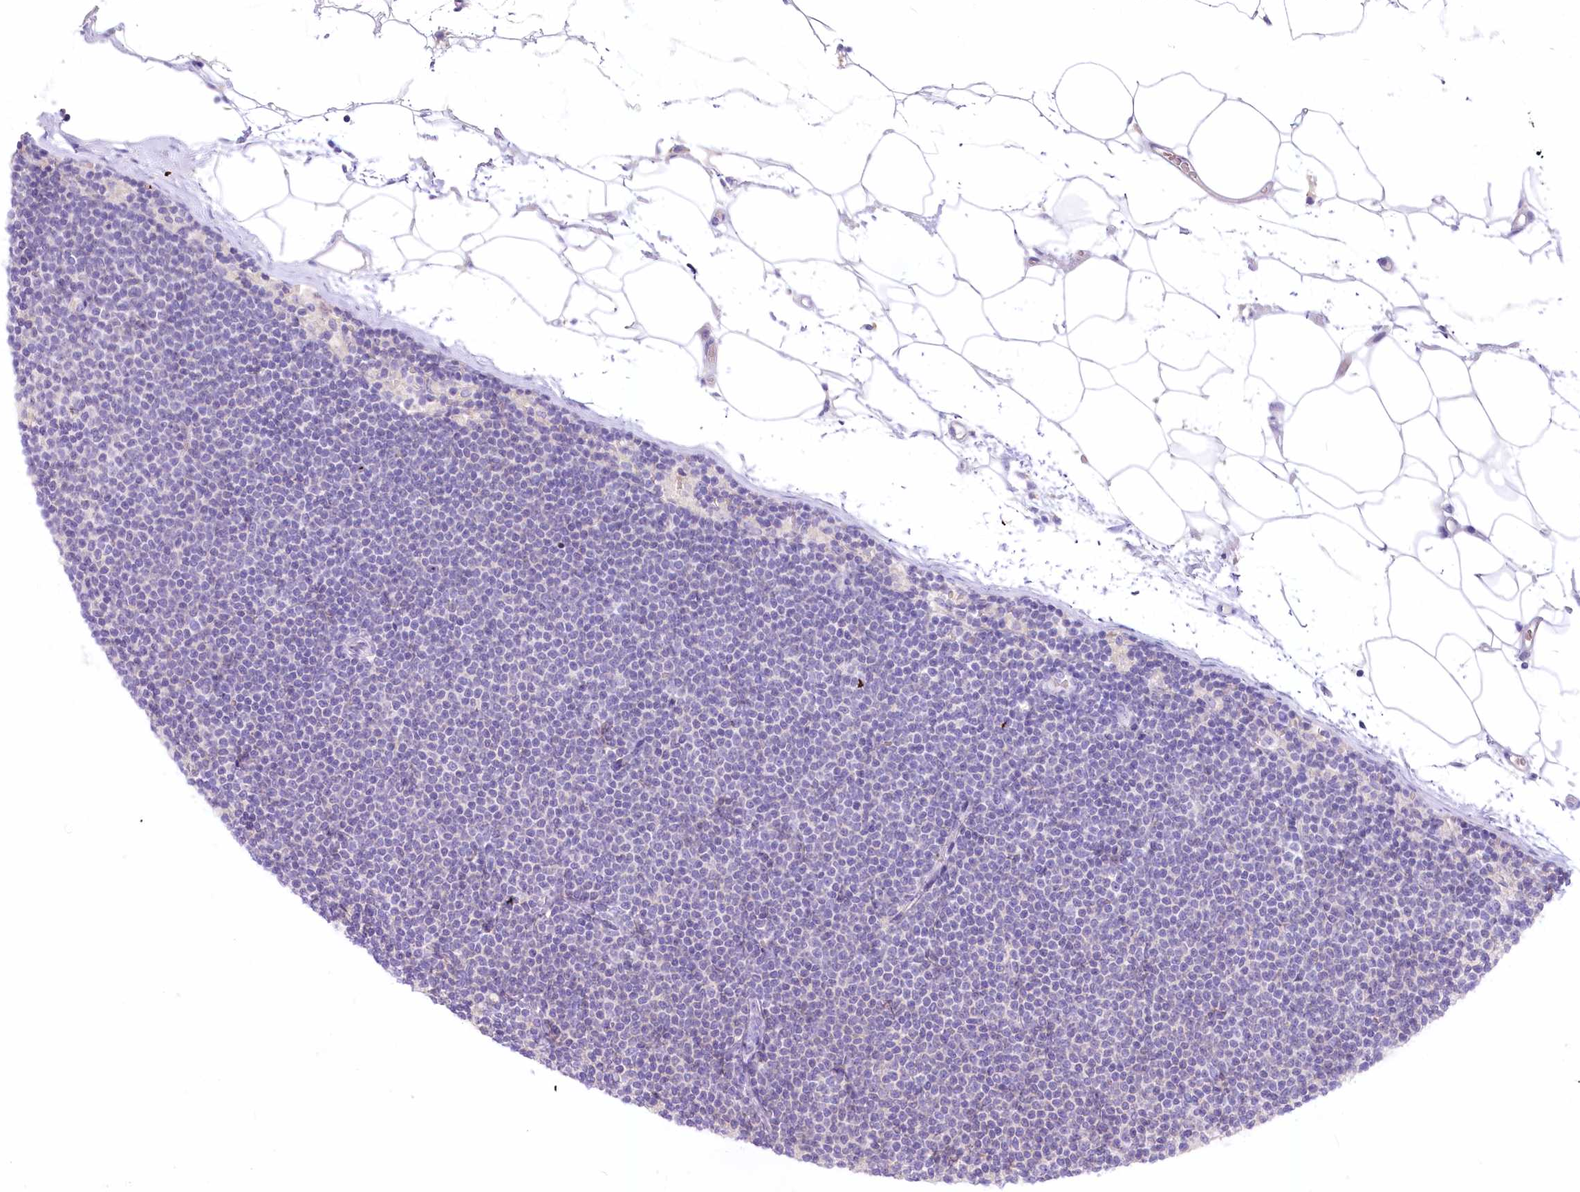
{"staining": {"intensity": "negative", "quantity": "none", "location": "none"}, "tissue": "lymphoma", "cell_type": "Tumor cells", "image_type": "cancer", "snomed": [{"axis": "morphology", "description": "Malignant lymphoma, non-Hodgkin's type, Low grade"}, {"axis": "topography", "description": "Lymph node"}], "caption": "Tumor cells are negative for protein expression in human lymphoma.", "gene": "MYOZ1", "patient": {"sex": "female", "age": 53}}